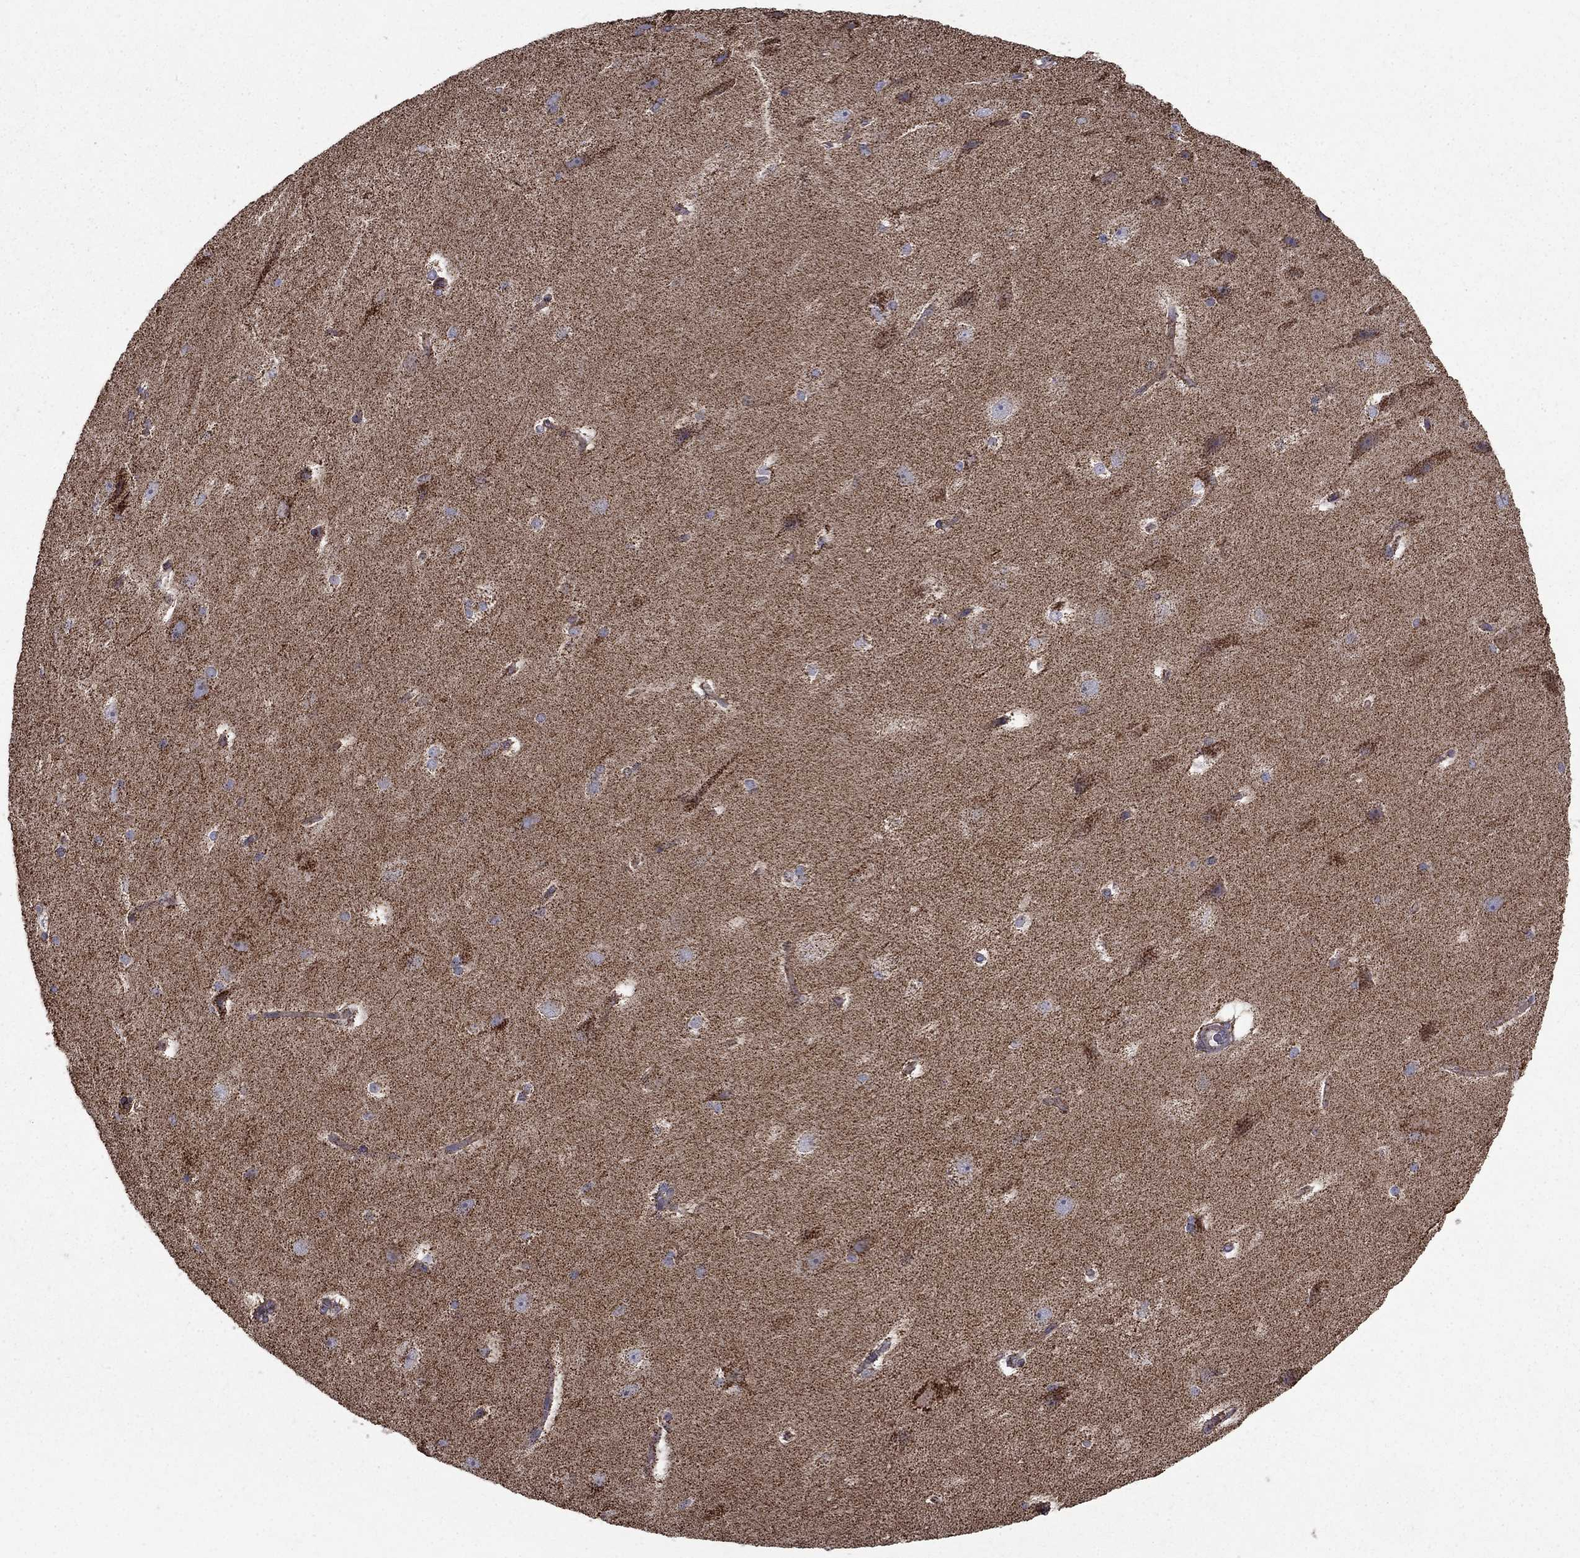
{"staining": {"intensity": "moderate", "quantity": "25%-75%", "location": "cytoplasmic/membranous"}, "tissue": "hippocampus", "cell_type": "Glial cells", "image_type": "normal", "snomed": [{"axis": "morphology", "description": "Normal tissue, NOS"}, {"axis": "topography", "description": "Cerebral cortex"}, {"axis": "topography", "description": "Hippocampus"}], "caption": "Immunohistochemistry (IHC) staining of unremarkable hippocampus, which reveals medium levels of moderate cytoplasmic/membranous staining in about 25%-75% of glial cells indicating moderate cytoplasmic/membranous protein positivity. The staining was performed using DAB (brown) for protein detection and nuclei were counterstained in hematoxylin (blue).", "gene": "NDUFS8", "patient": {"sex": "female", "age": 19}}